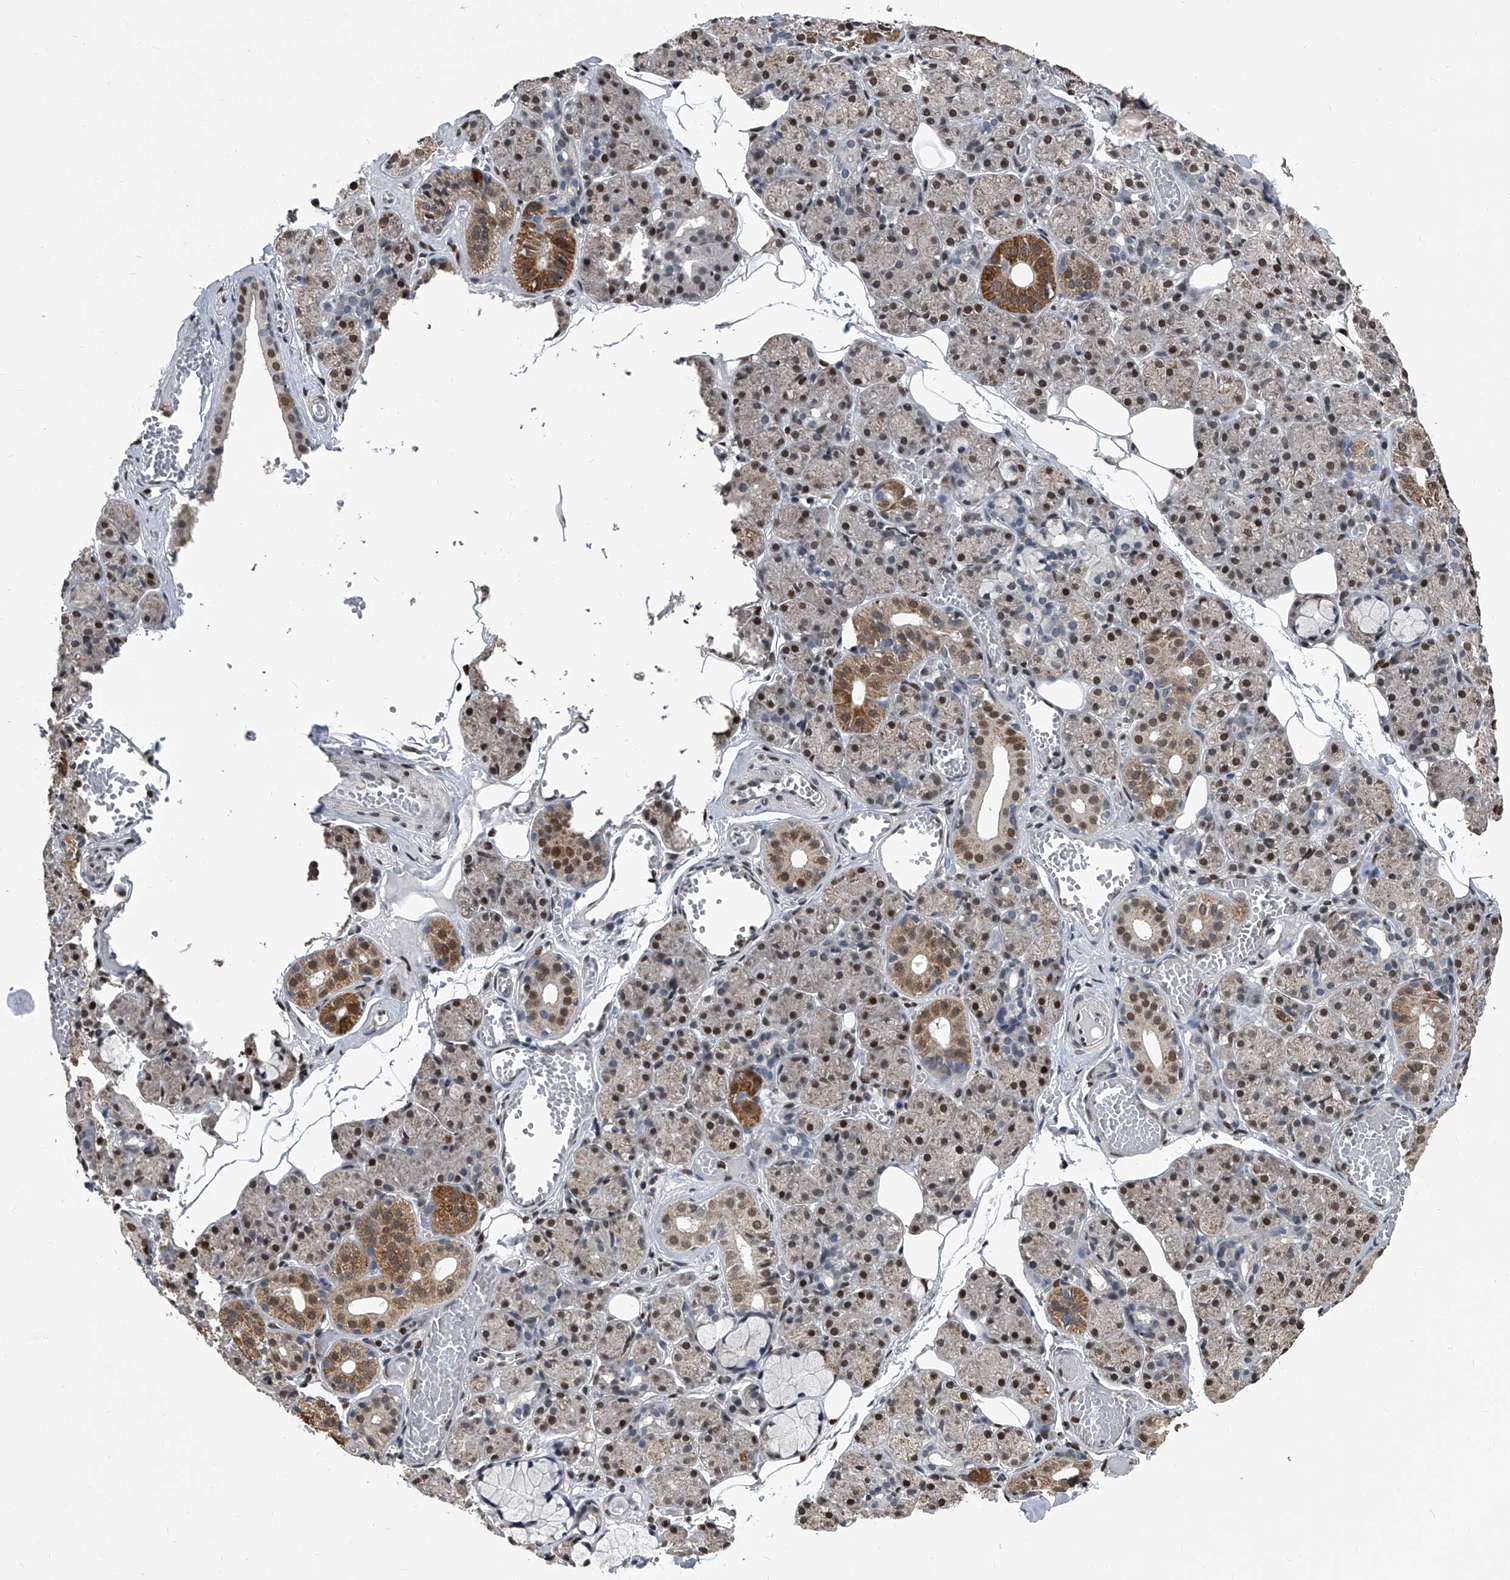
{"staining": {"intensity": "strong", "quantity": "25%-75%", "location": "cytoplasmic/membranous,nuclear"}, "tissue": "salivary gland", "cell_type": "Glandular cells", "image_type": "normal", "snomed": [{"axis": "morphology", "description": "Normal tissue, NOS"}, {"axis": "topography", "description": "Salivary gland"}], "caption": "This is a micrograph of IHC staining of benign salivary gland, which shows strong expression in the cytoplasmic/membranous,nuclear of glandular cells.", "gene": "FKBP5", "patient": {"sex": "male", "age": 63}}